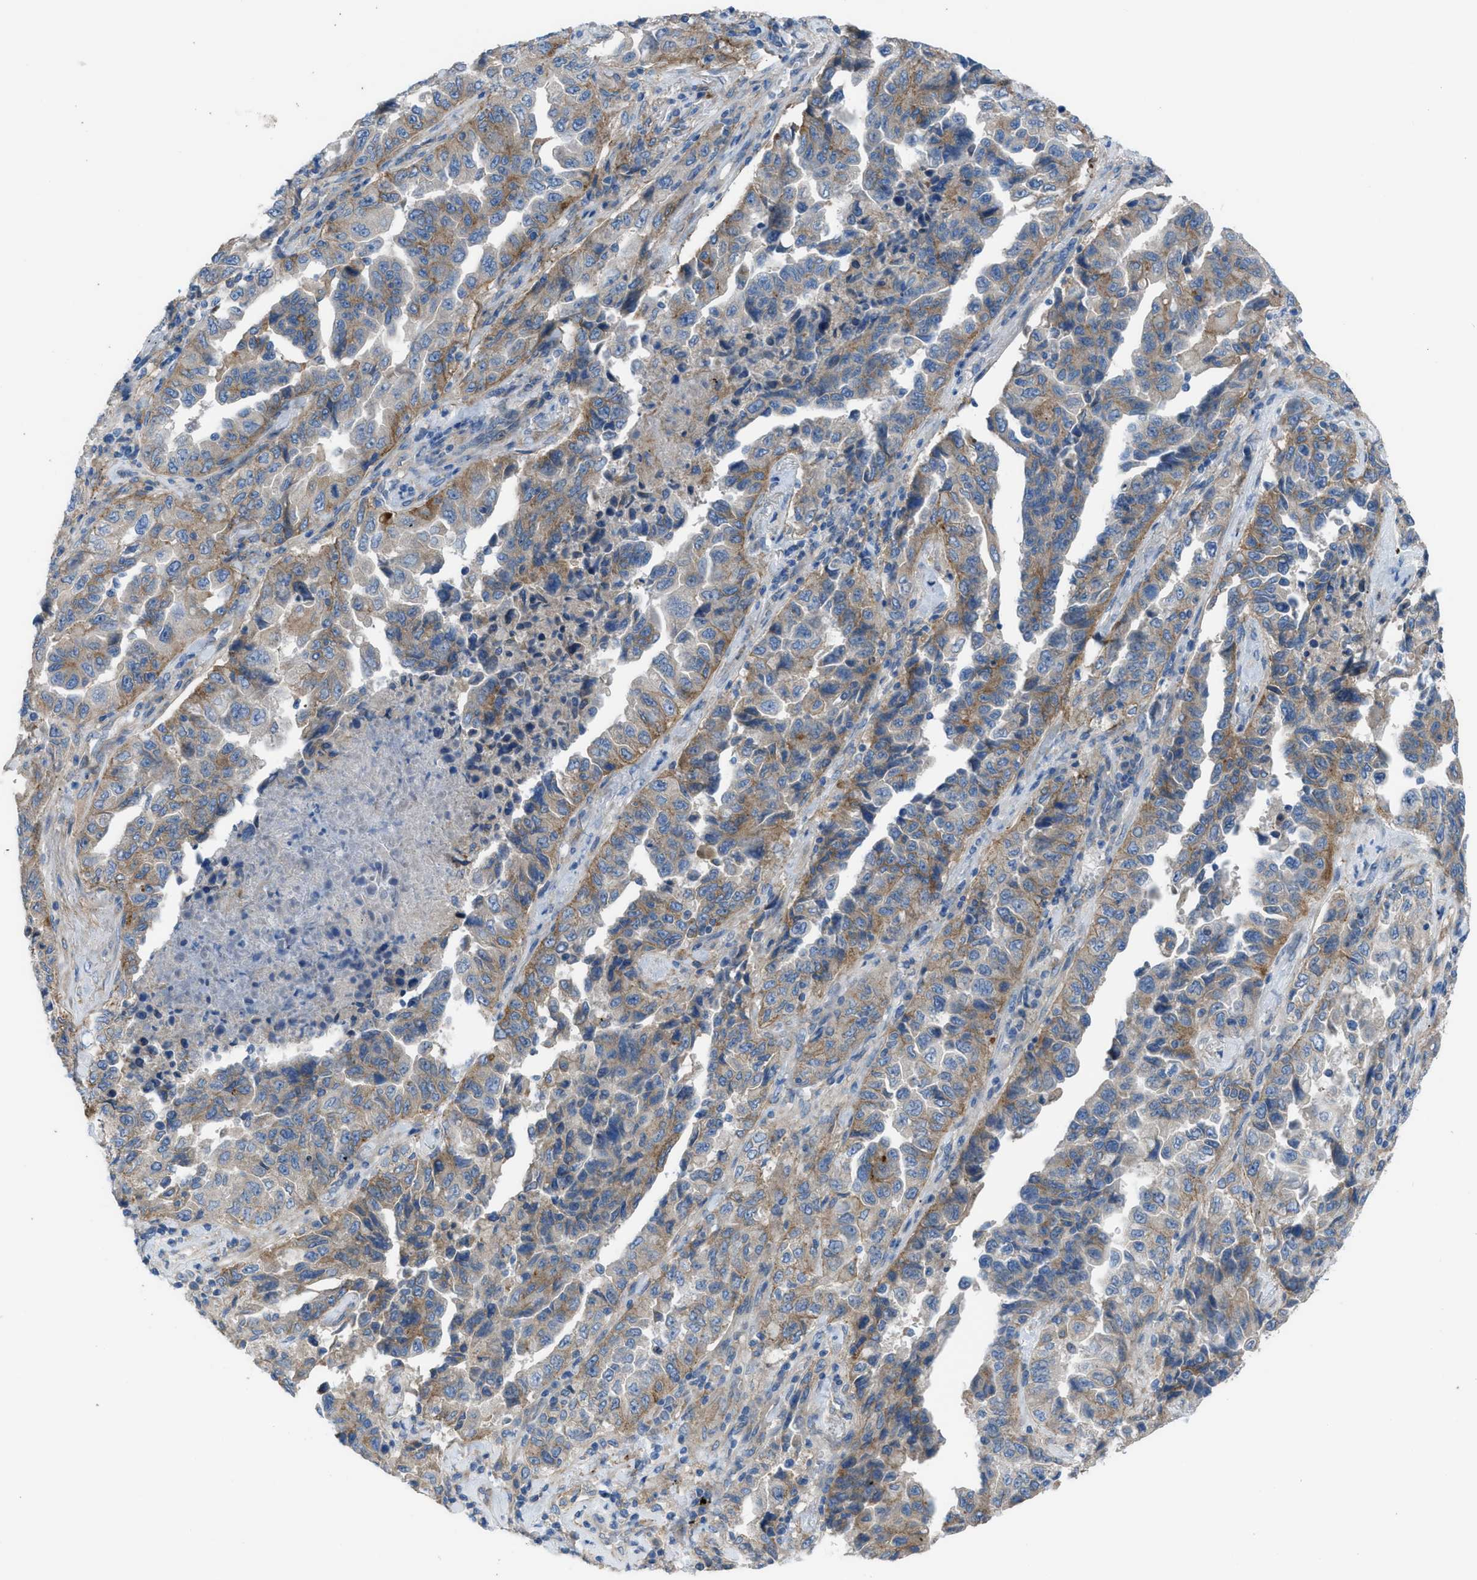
{"staining": {"intensity": "moderate", "quantity": ">75%", "location": "cytoplasmic/membranous"}, "tissue": "lung cancer", "cell_type": "Tumor cells", "image_type": "cancer", "snomed": [{"axis": "morphology", "description": "Adenocarcinoma, NOS"}, {"axis": "topography", "description": "Lung"}], "caption": "Approximately >75% of tumor cells in lung cancer (adenocarcinoma) display moderate cytoplasmic/membranous protein staining as visualized by brown immunohistochemical staining.", "gene": "EGFR", "patient": {"sex": "female", "age": 51}}